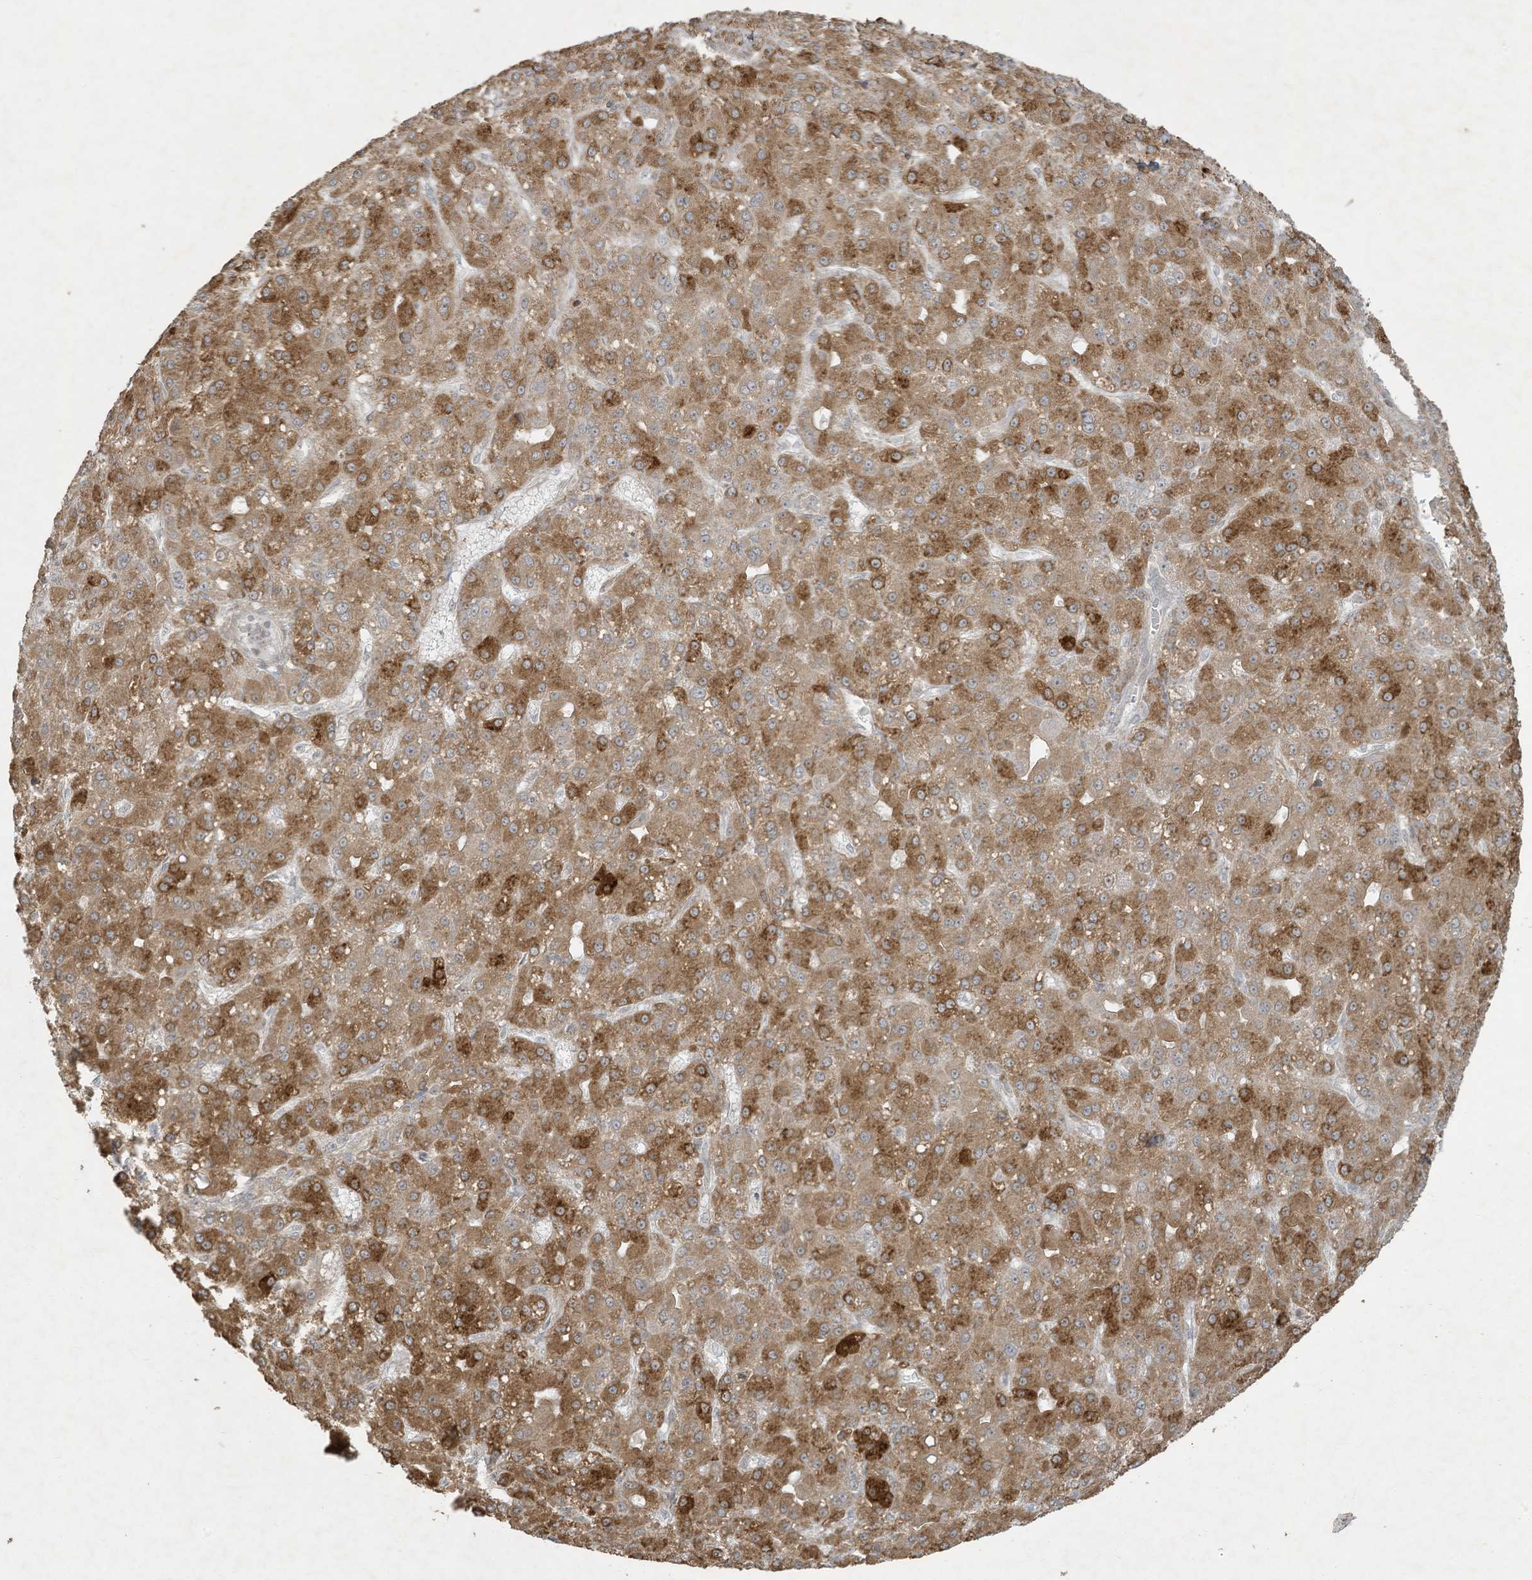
{"staining": {"intensity": "strong", "quantity": ">75%", "location": "cytoplasmic/membranous"}, "tissue": "liver cancer", "cell_type": "Tumor cells", "image_type": "cancer", "snomed": [{"axis": "morphology", "description": "Carcinoma, Hepatocellular, NOS"}, {"axis": "topography", "description": "Liver"}], "caption": "A high-resolution image shows immunohistochemistry staining of liver cancer (hepatocellular carcinoma), which reveals strong cytoplasmic/membranous positivity in approximately >75% of tumor cells.", "gene": "ZNF263", "patient": {"sex": "male", "age": 67}}